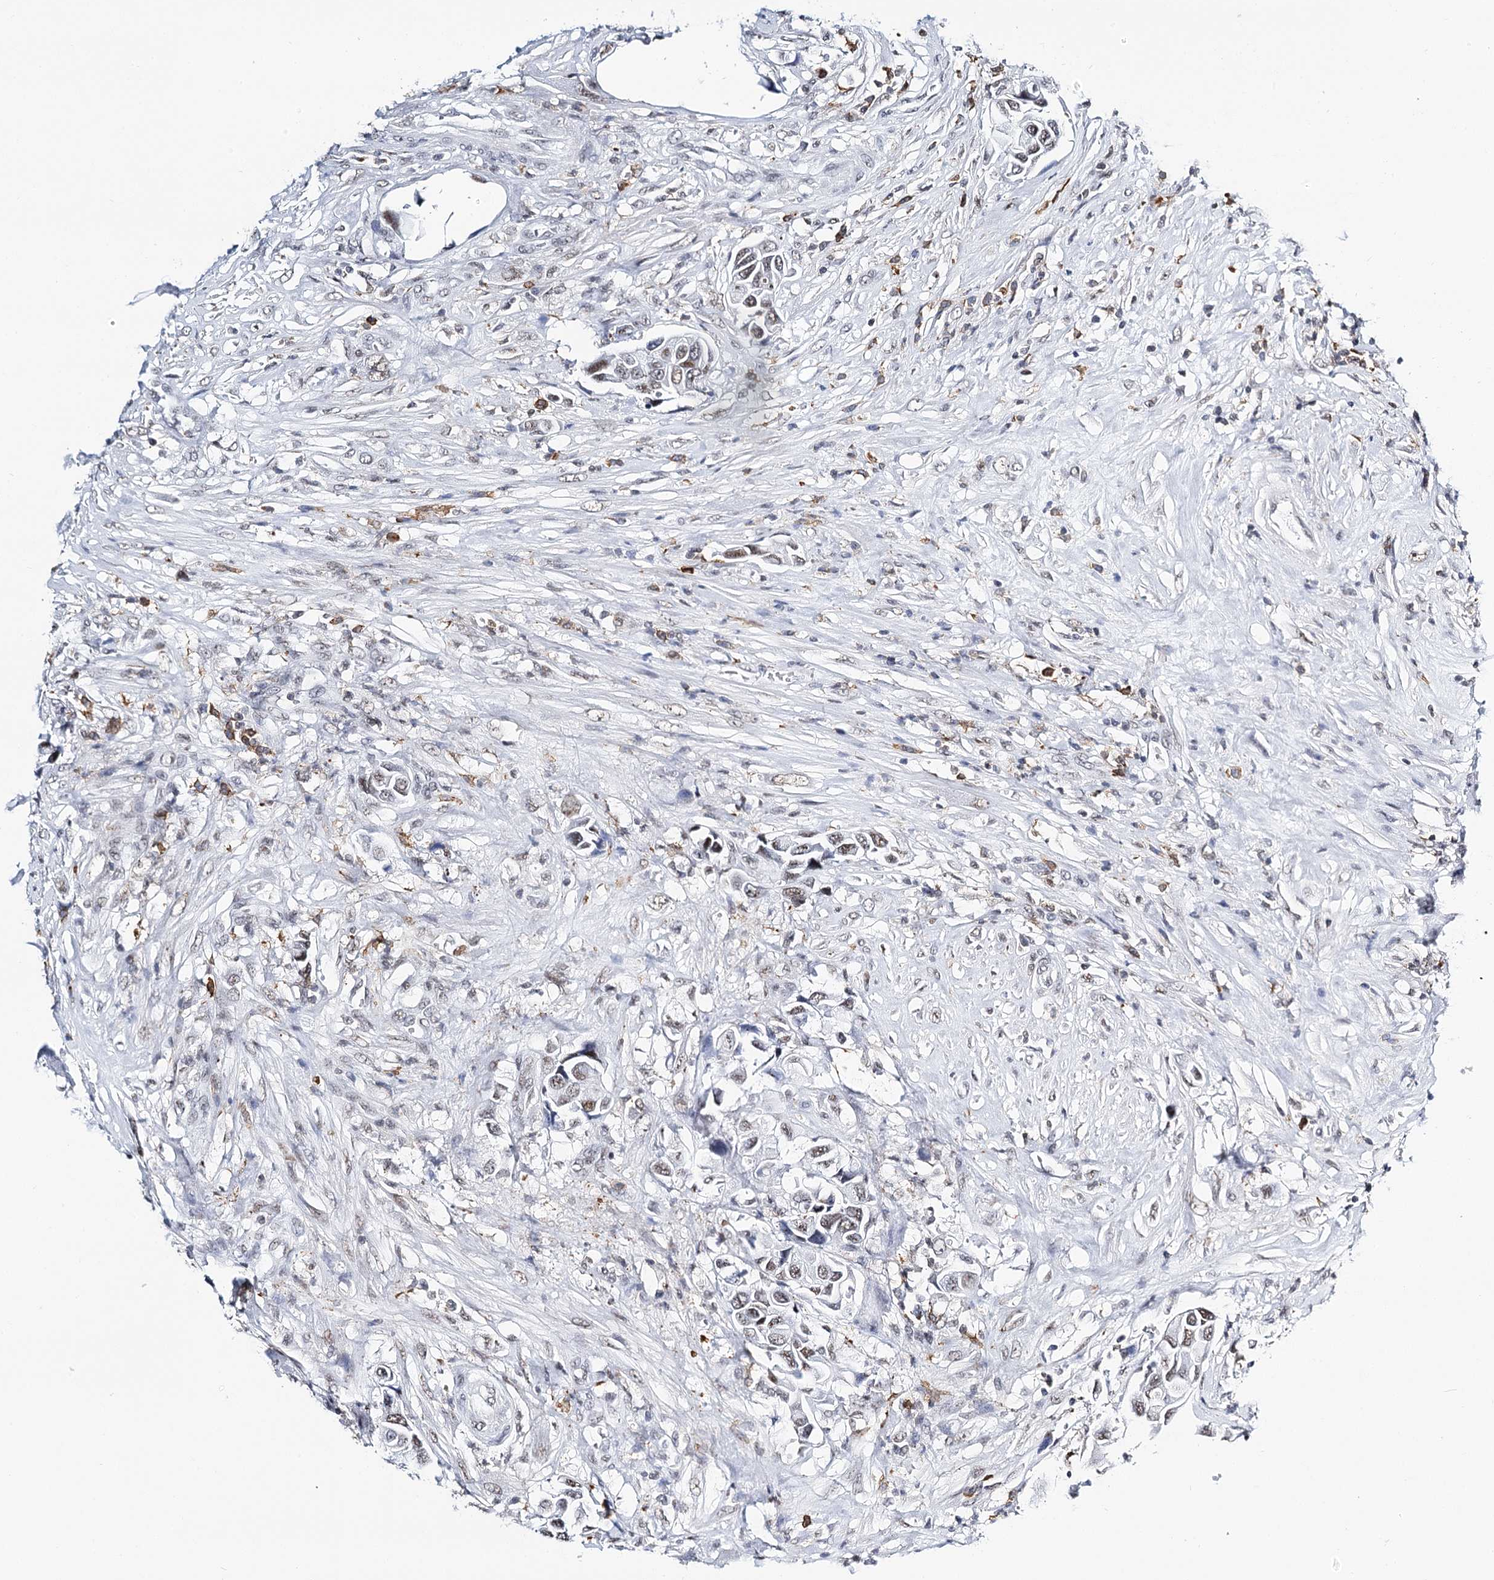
{"staining": {"intensity": "weak", "quantity": "<25%", "location": "nuclear"}, "tissue": "urothelial cancer", "cell_type": "Tumor cells", "image_type": "cancer", "snomed": [{"axis": "morphology", "description": "Urothelial carcinoma, High grade"}, {"axis": "topography", "description": "Urinary bladder"}], "caption": "IHC histopathology image of neoplastic tissue: human urothelial cancer stained with DAB demonstrates no significant protein expression in tumor cells.", "gene": "BARD1", "patient": {"sex": "male", "age": 74}}